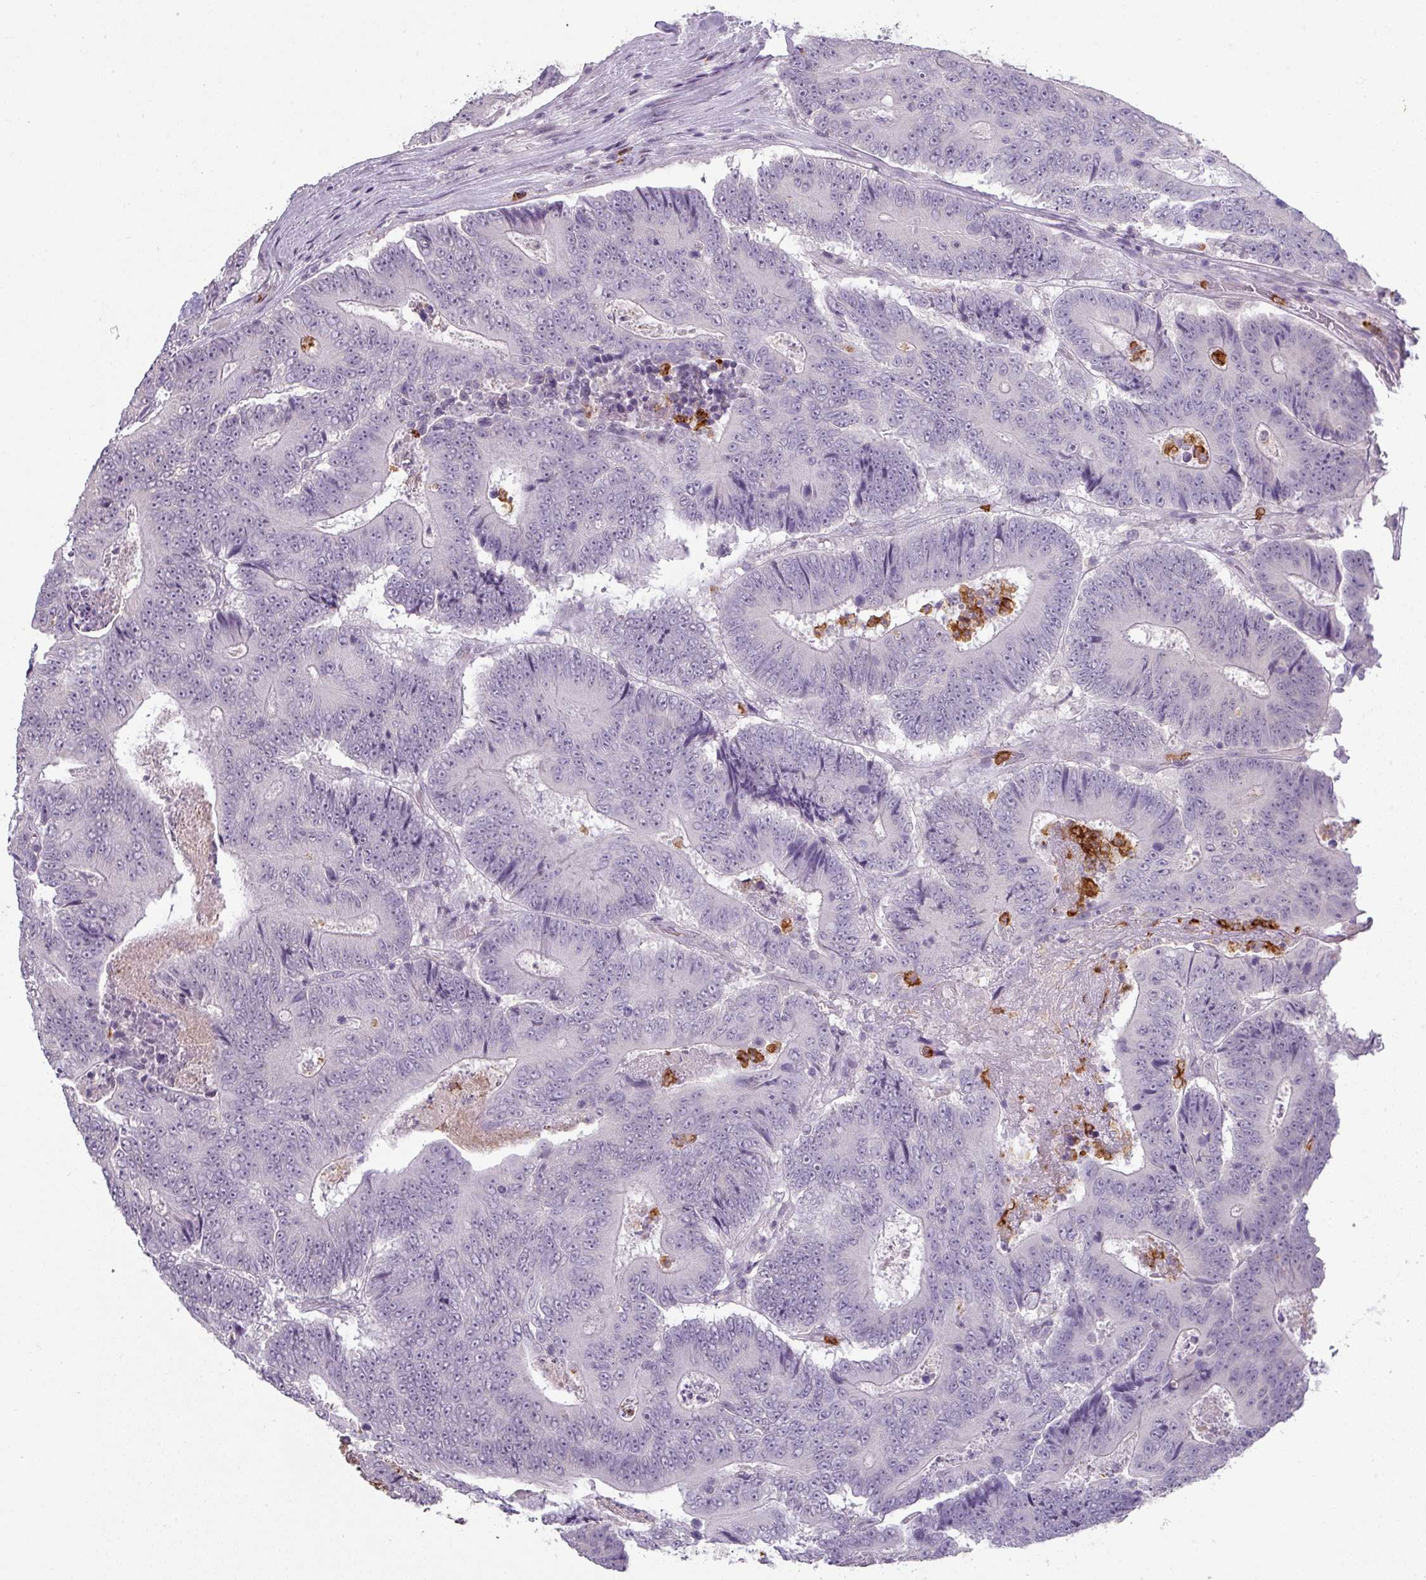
{"staining": {"intensity": "negative", "quantity": "none", "location": "none"}, "tissue": "colorectal cancer", "cell_type": "Tumor cells", "image_type": "cancer", "snomed": [{"axis": "morphology", "description": "Adenocarcinoma, NOS"}, {"axis": "topography", "description": "Colon"}], "caption": "This is an immunohistochemistry (IHC) histopathology image of colorectal cancer. There is no positivity in tumor cells.", "gene": "MAGEC3", "patient": {"sex": "male", "age": 83}}